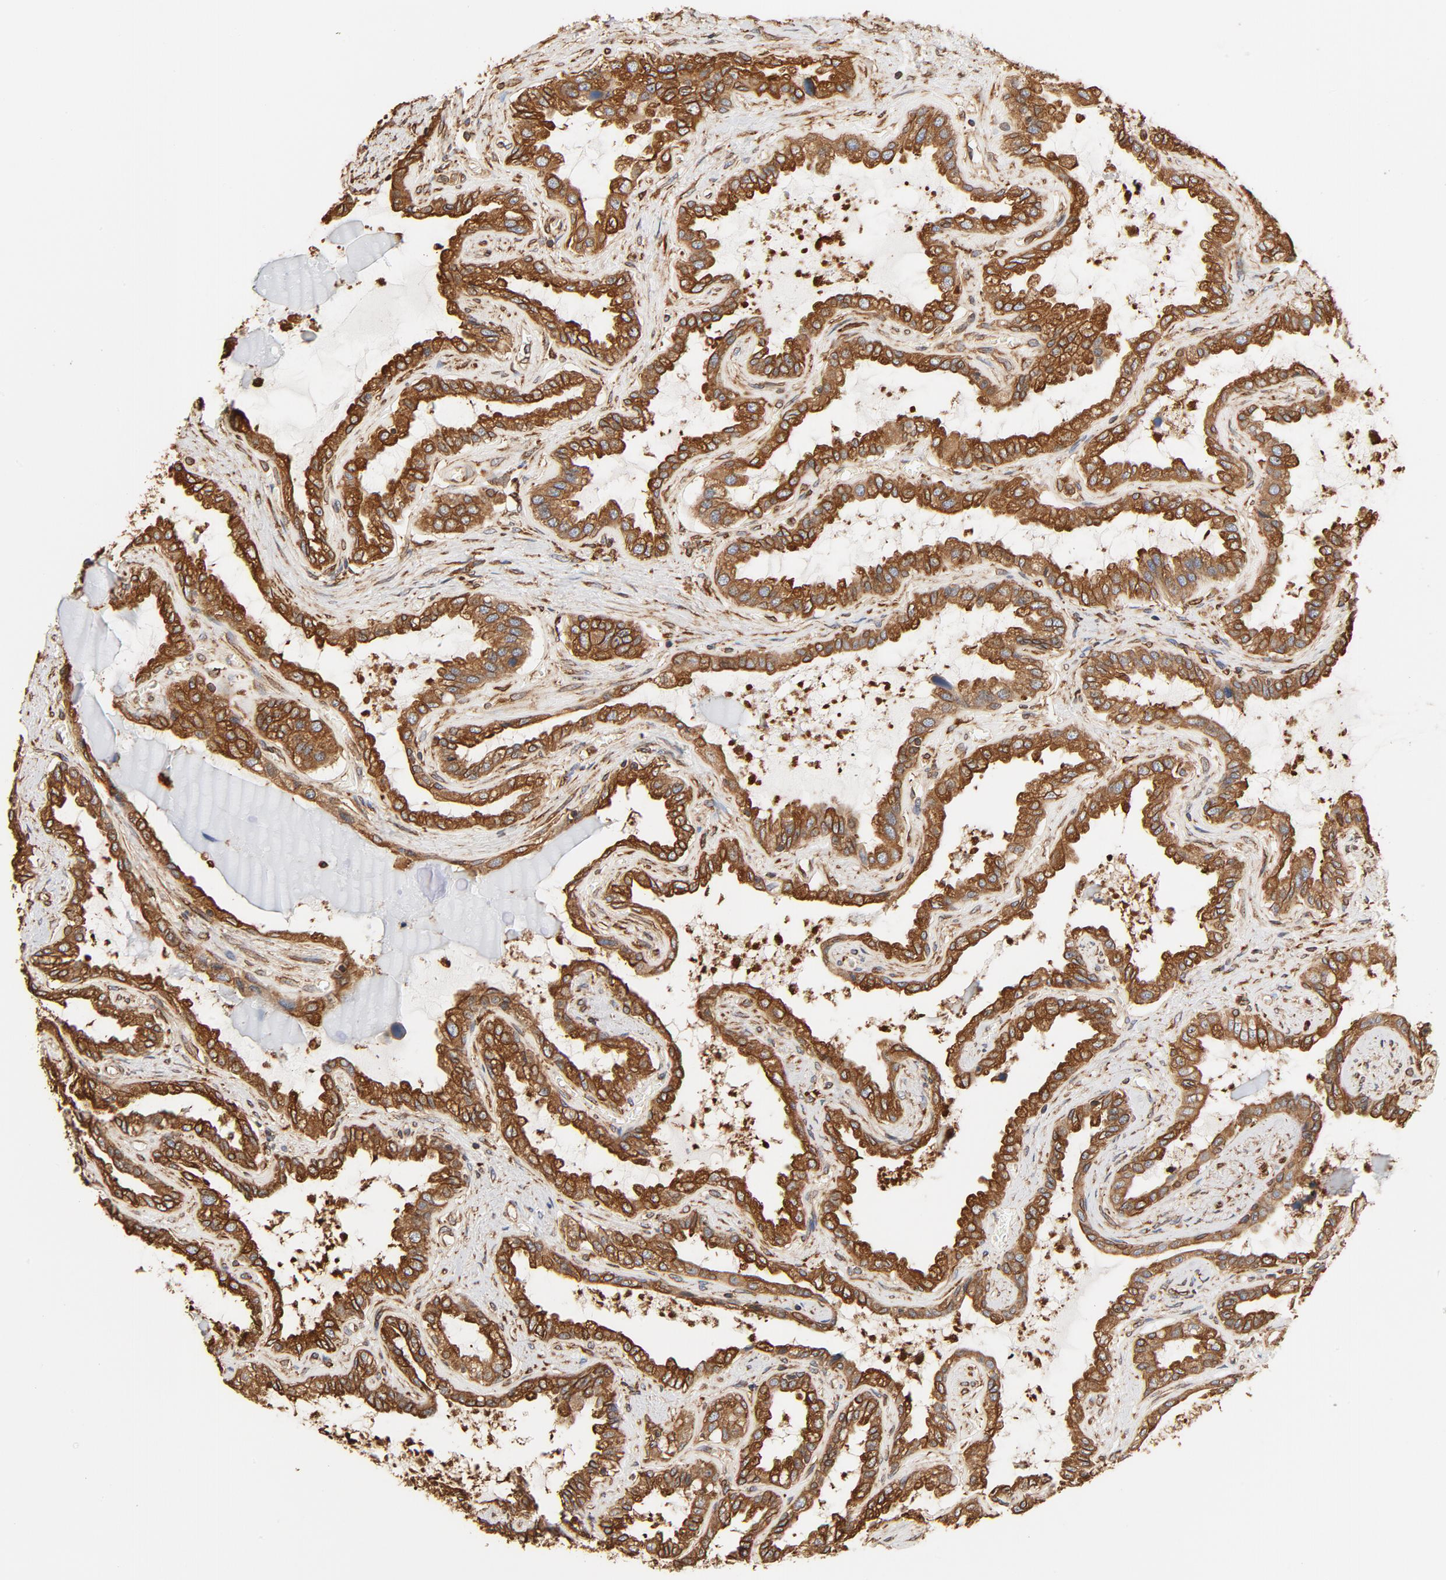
{"staining": {"intensity": "strong", "quantity": ">75%", "location": "cytoplasmic/membranous"}, "tissue": "seminal vesicle", "cell_type": "Glandular cells", "image_type": "normal", "snomed": [{"axis": "morphology", "description": "Normal tissue, NOS"}, {"axis": "morphology", "description": "Inflammation, NOS"}, {"axis": "topography", "description": "Urinary bladder"}, {"axis": "topography", "description": "Prostate"}, {"axis": "topography", "description": "Seminal veicle"}], "caption": "Human seminal vesicle stained with a brown dye reveals strong cytoplasmic/membranous positive staining in about >75% of glandular cells.", "gene": "BCAP31", "patient": {"sex": "male", "age": 82}}